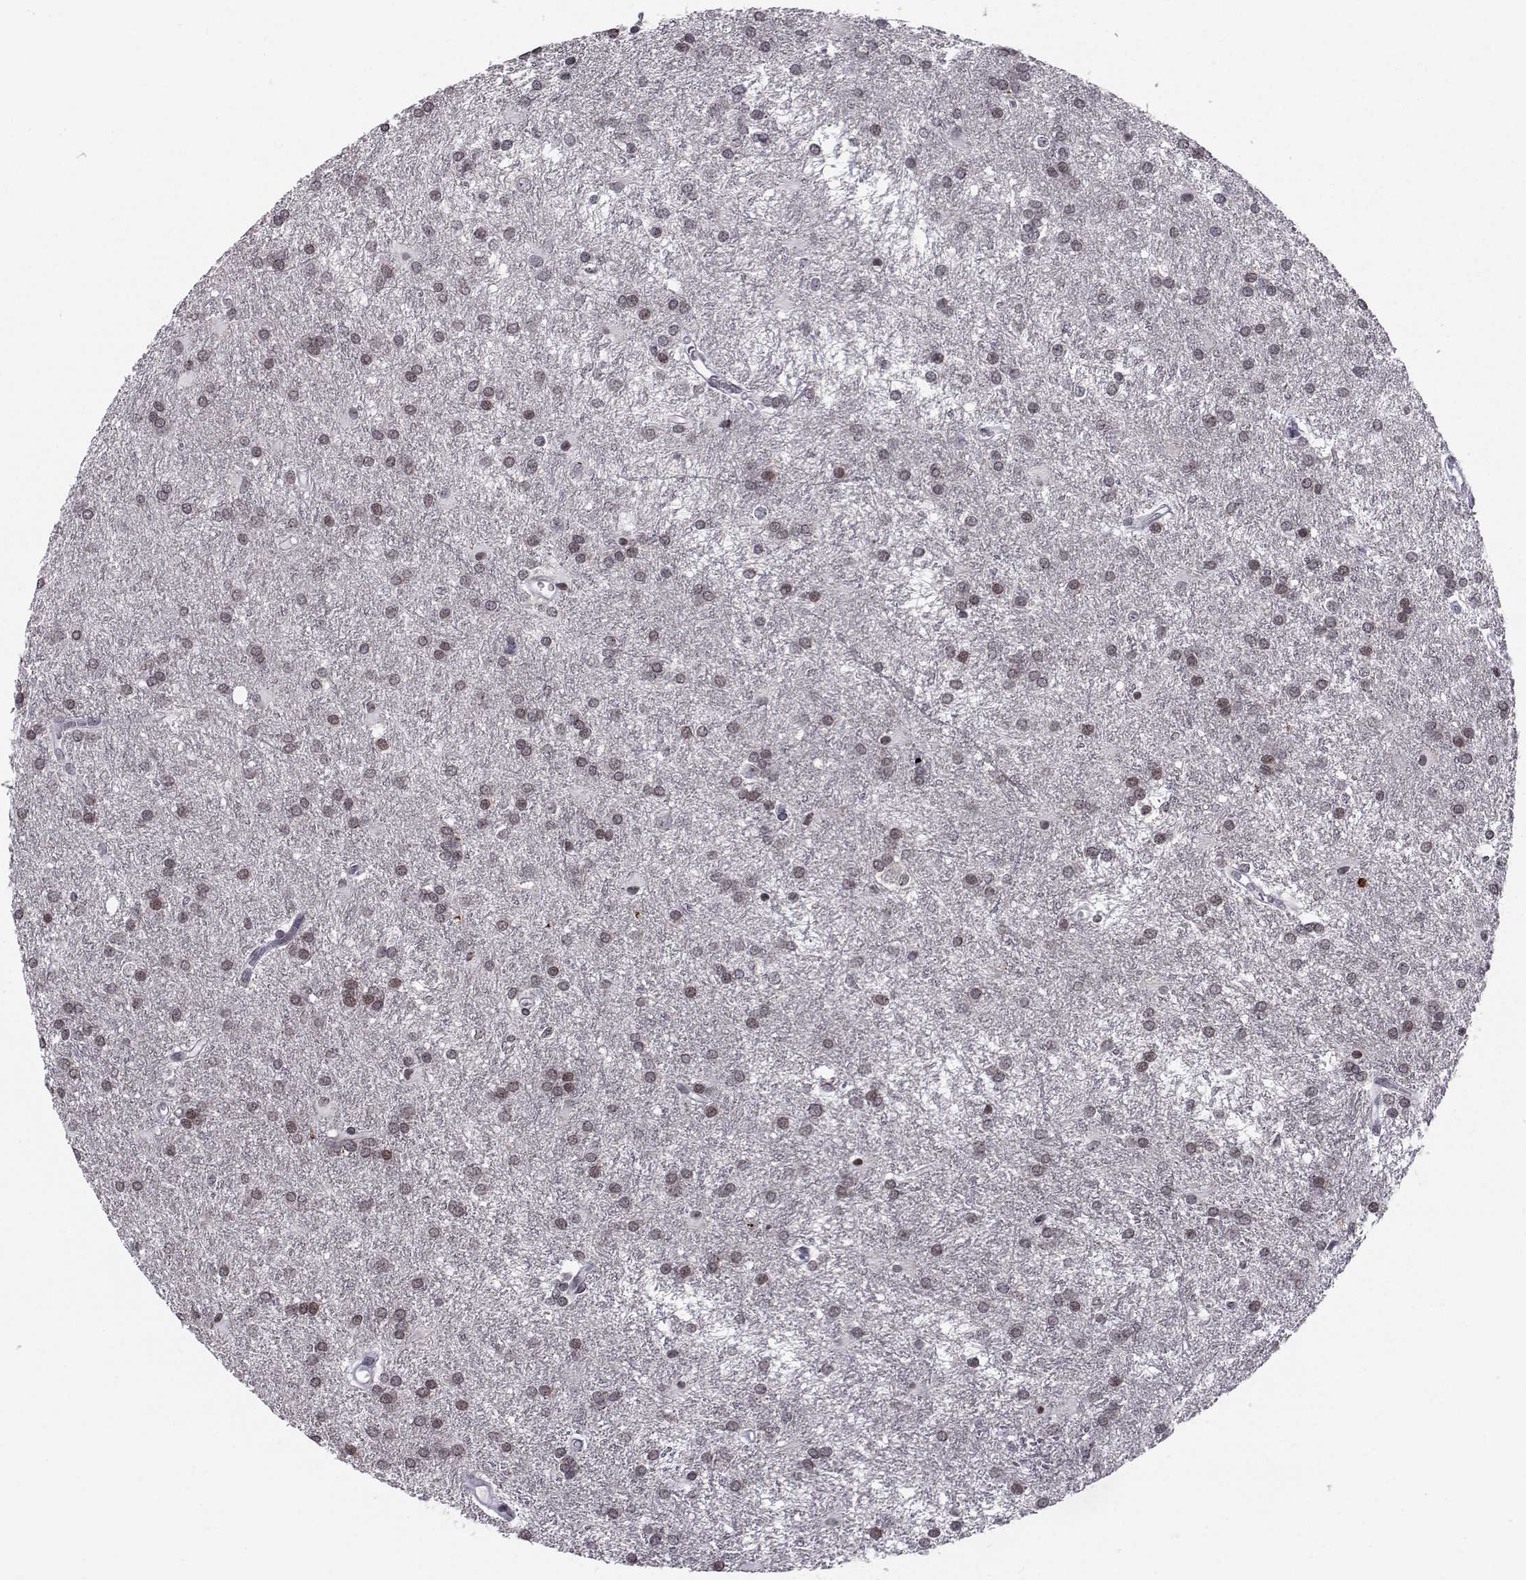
{"staining": {"intensity": "weak", "quantity": "<25%", "location": "cytoplasmic/membranous"}, "tissue": "glioma", "cell_type": "Tumor cells", "image_type": "cancer", "snomed": [{"axis": "morphology", "description": "Glioma, malignant, Low grade"}, {"axis": "topography", "description": "Brain"}], "caption": "Immunohistochemical staining of human low-grade glioma (malignant) demonstrates no significant staining in tumor cells.", "gene": "MARCHF4", "patient": {"sex": "female", "age": 32}}